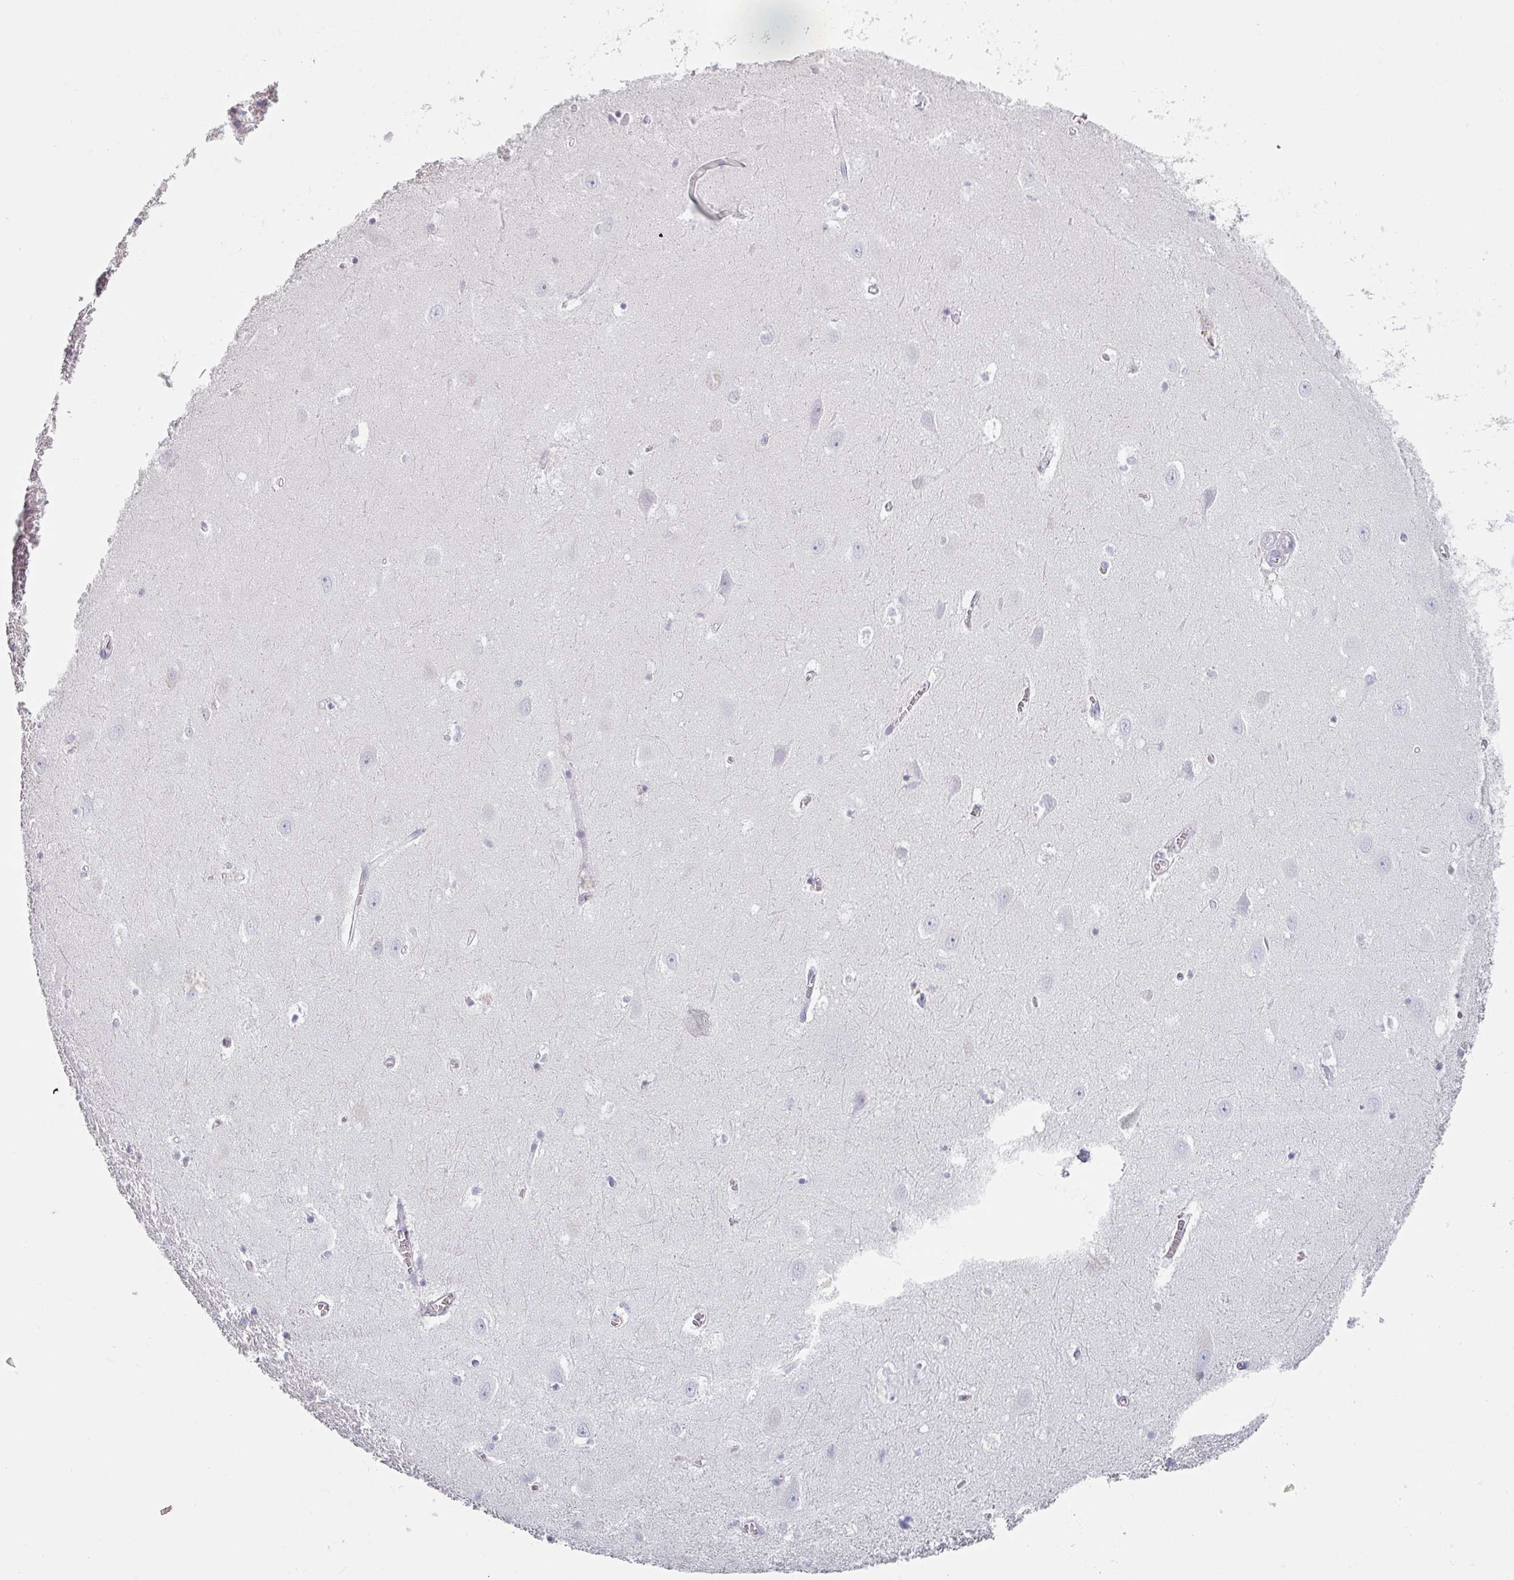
{"staining": {"intensity": "negative", "quantity": "none", "location": "none"}, "tissue": "hippocampus", "cell_type": "Glial cells", "image_type": "normal", "snomed": [{"axis": "morphology", "description": "Normal tissue, NOS"}, {"axis": "topography", "description": "Hippocampus"}], "caption": "This is an IHC image of benign hippocampus. There is no positivity in glial cells.", "gene": "SFTPA1", "patient": {"sex": "female", "age": 64}}